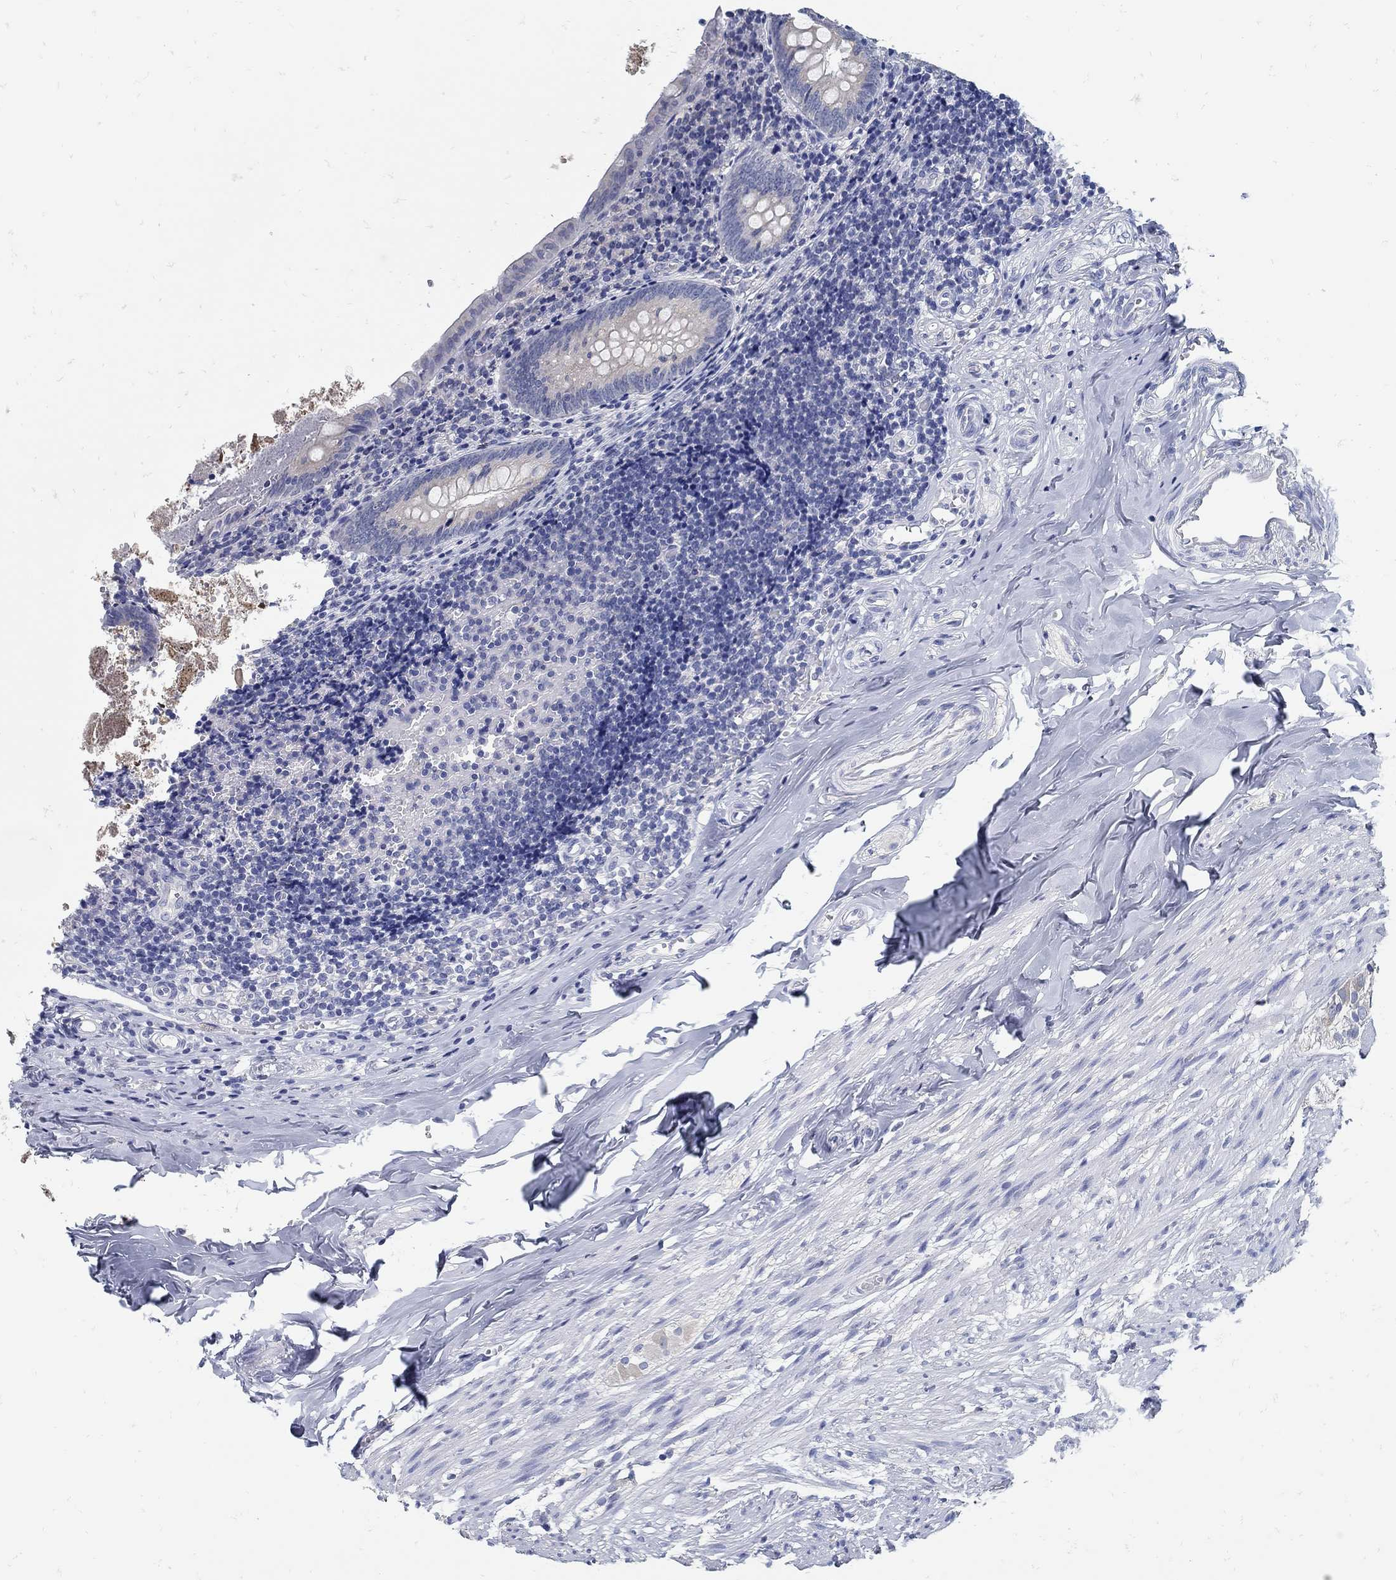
{"staining": {"intensity": "negative", "quantity": "none", "location": "none"}, "tissue": "appendix", "cell_type": "Glandular cells", "image_type": "normal", "snomed": [{"axis": "morphology", "description": "Normal tissue, NOS"}, {"axis": "topography", "description": "Appendix"}], "caption": "Immunohistochemistry (IHC) of unremarkable appendix reveals no positivity in glandular cells.", "gene": "ZFAND4", "patient": {"sex": "female", "age": 23}}